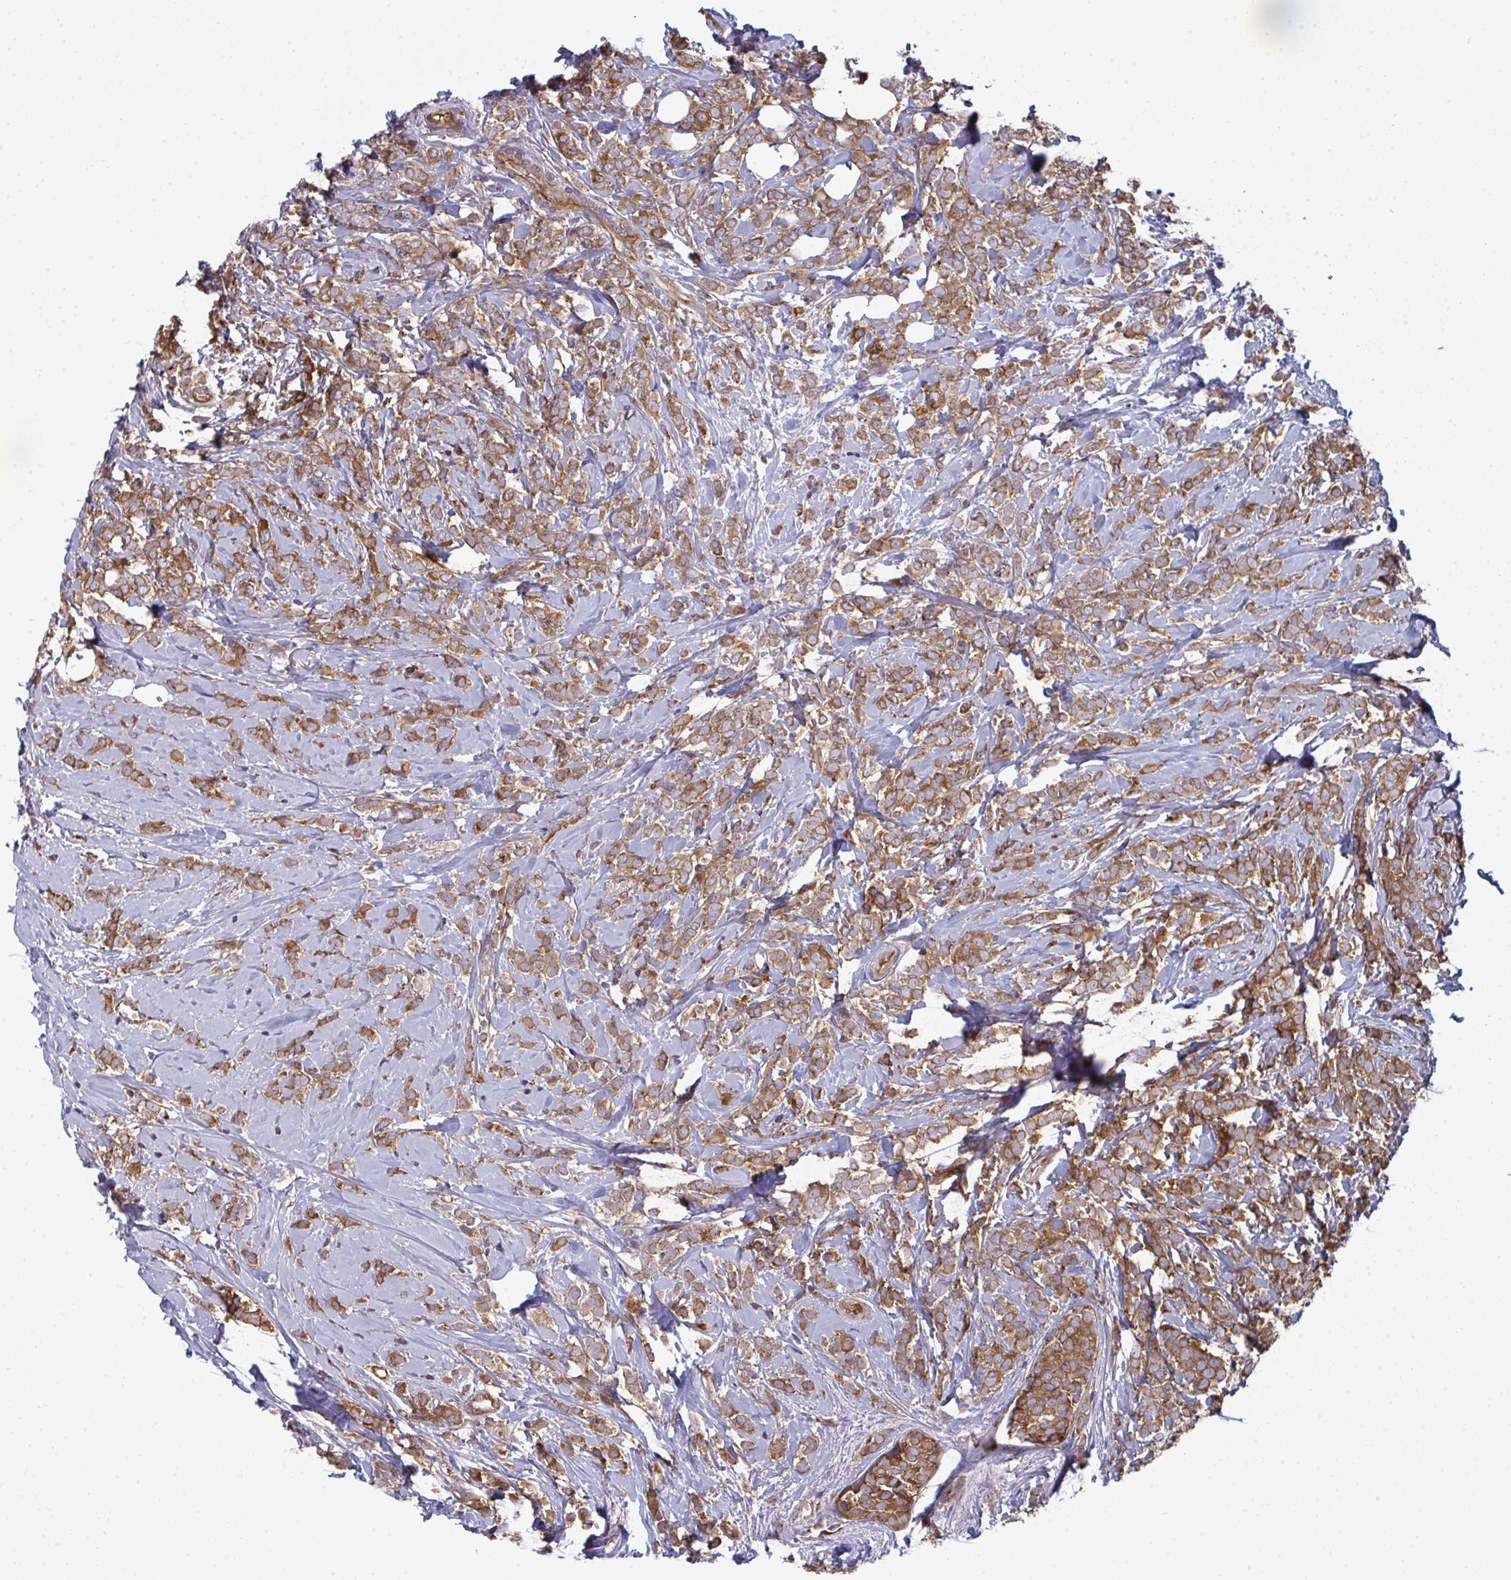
{"staining": {"intensity": "moderate", "quantity": ">75%", "location": "cytoplasmic/membranous"}, "tissue": "breast cancer", "cell_type": "Tumor cells", "image_type": "cancer", "snomed": [{"axis": "morphology", "description": "Lobular carcinoma"}, {"axis": "topography", "description": "Breast"}], "caption": "High-magnification brightfield microscopy of breast cancer stained with DAB (brown) and counterstained with hematoxylin (blue). tumor cells exhibit moderate cytoplasmic/membranous positivity is present in about>75% of cells. (brown staining indicates protein expression, while blue staining denotes nuclei).", "gene": "DYNC1I2", "patient": {"sex": "female", "age": 49}}